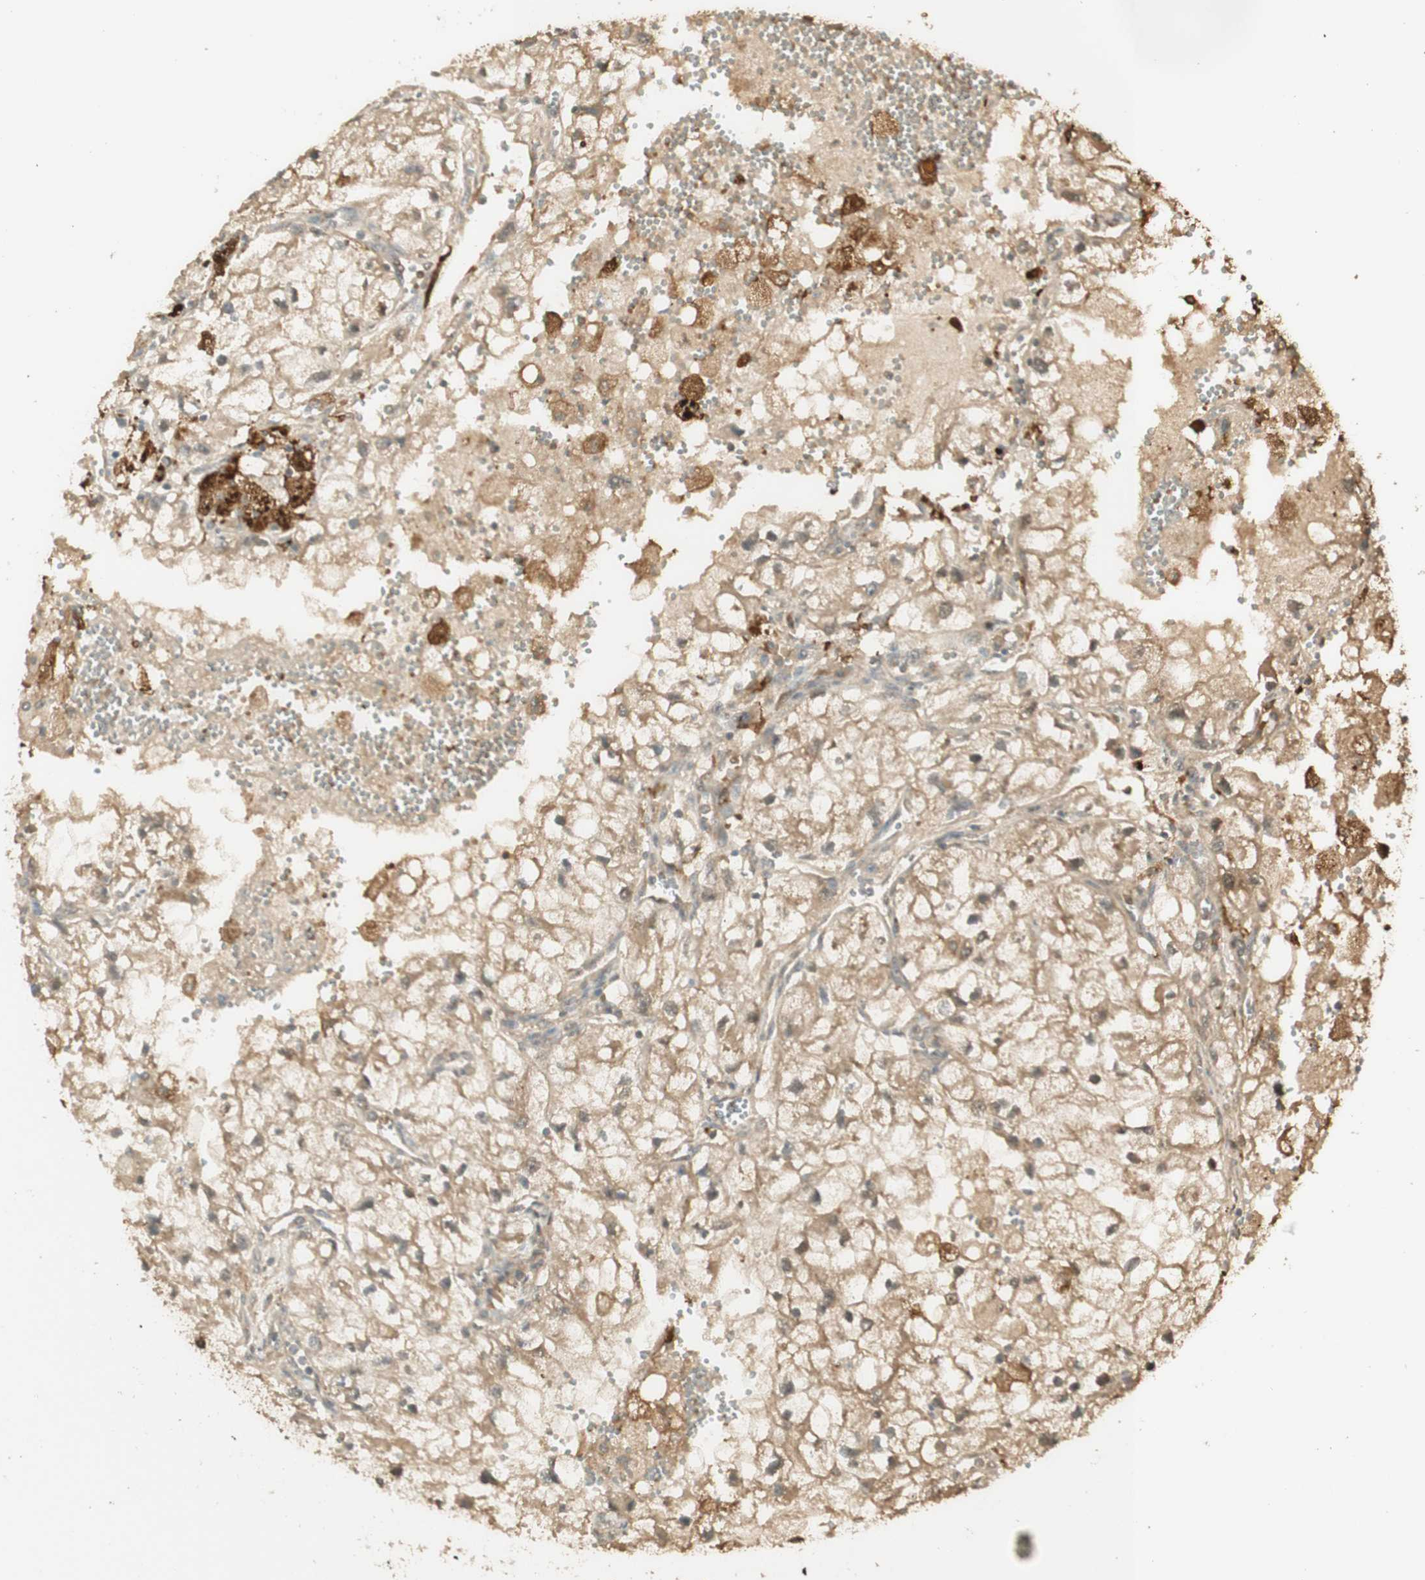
{"staining": {"intensity": "moderate", "quantity": ">75%", "location": "cytoplasmic/membranous"}, "tissue": "renal cancer", "cell_type": "Tumor cells", "image_type": "cancer", "snomed": [{"axis": "morphology", "description": "Adenocarcinoma, NOS"}, {"axis": "topography", "description": "Kidney"}], "caption": "Immunohistochemical staining of renal cancer displays moderate cytoplasmic/membranous protein positivity in approximately >75% of tumor cells.", "gene": "AGER", "patient": {"sex": "female", "age": 70}}